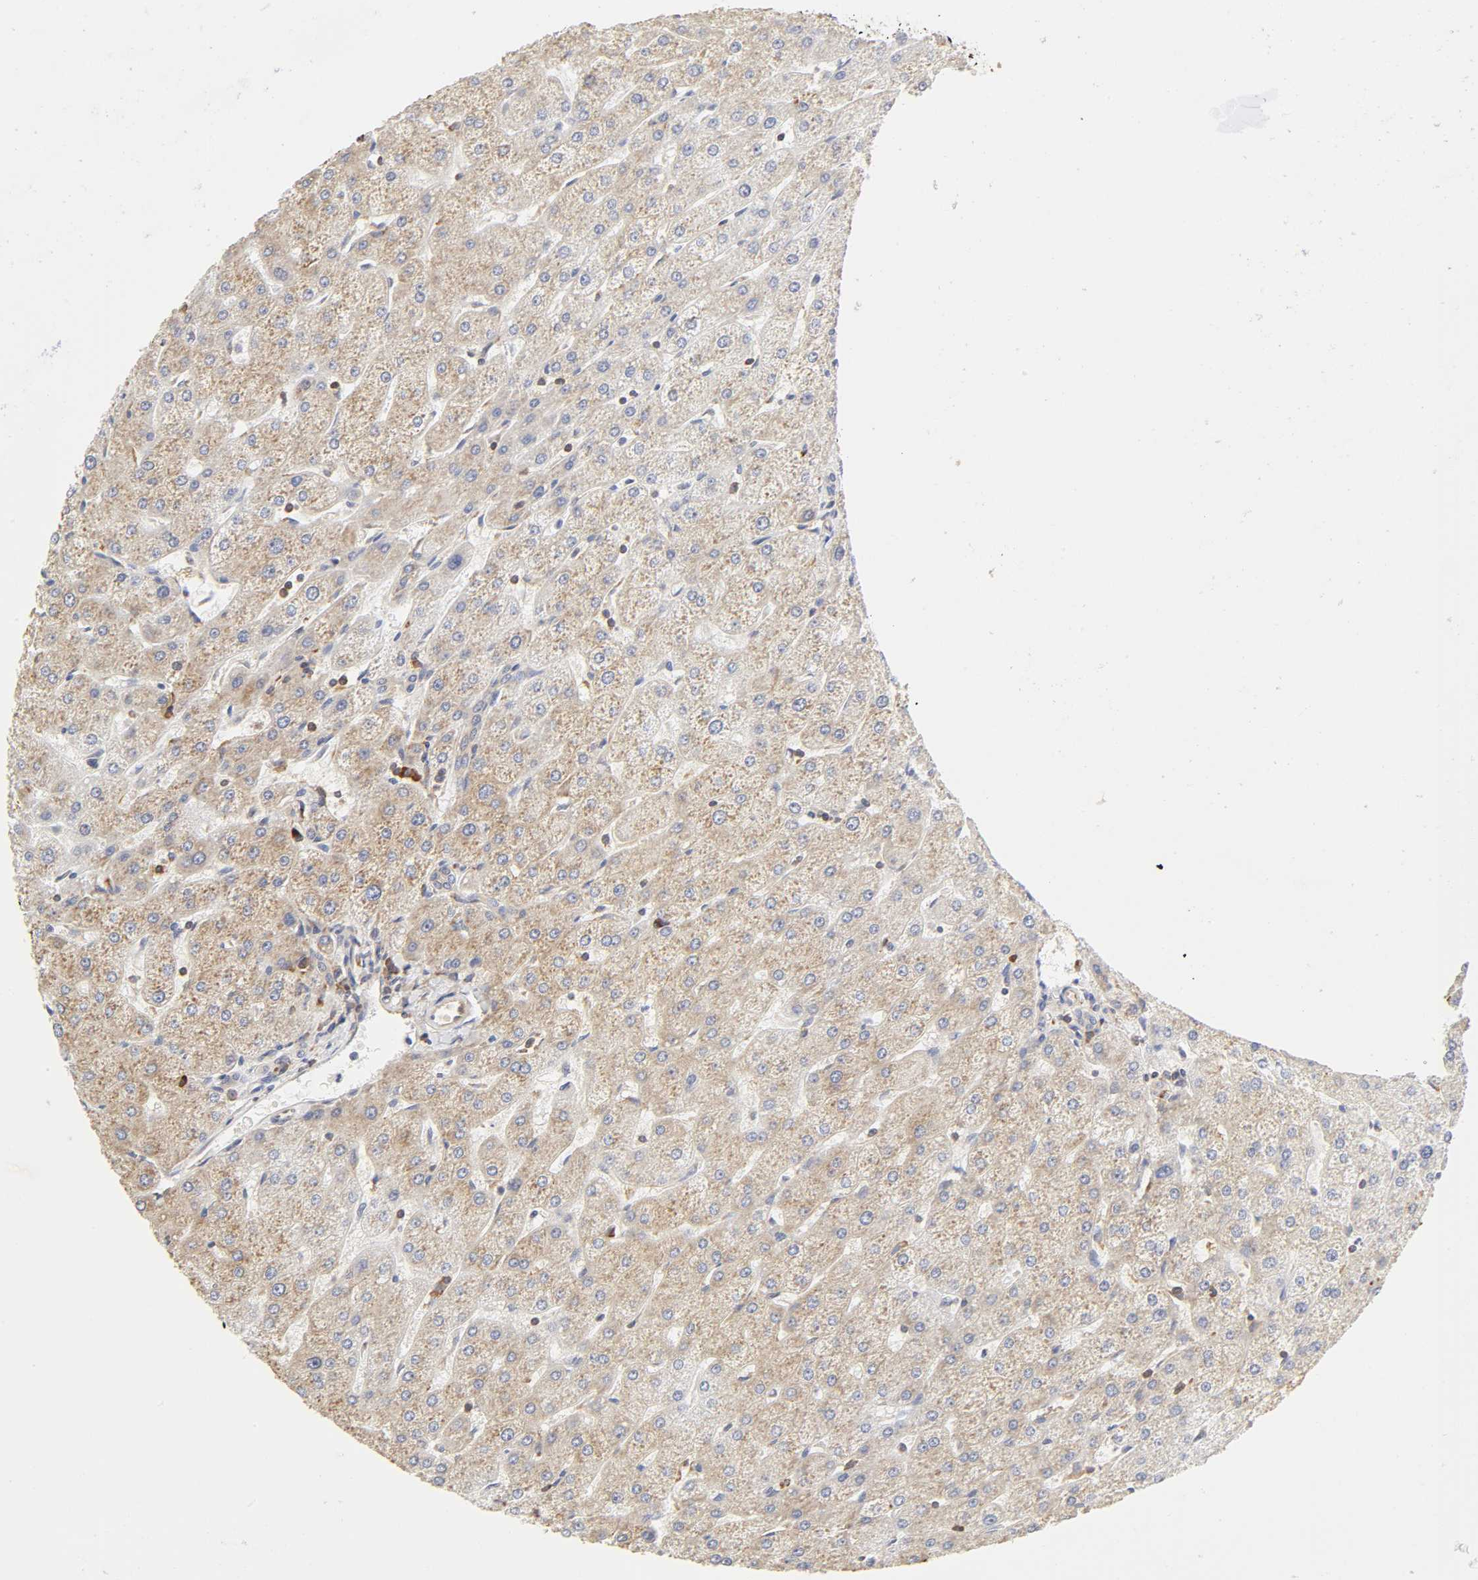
{"staining": {"intensity": "moderate", "quantity": ">75%", "location": "cytoplasmic/membranous"}, "tissue": "liver", "cell_type": "Cholangiocytes", "image_type": "normal", "snomed": [{"axis": "morphology", "description": "Normal tissue, NOS"}, {"axis": "topography", "description": "Liver"}], "caption": "This micrograph reveals immunohistochemistry staining of unremarkable liver, with medium moderate cytoplasmic/membranous positivity in approximately >75% of cholangiocytes.", "gene": "RPL14", "patient": {"sex": "male", "age": 67}}